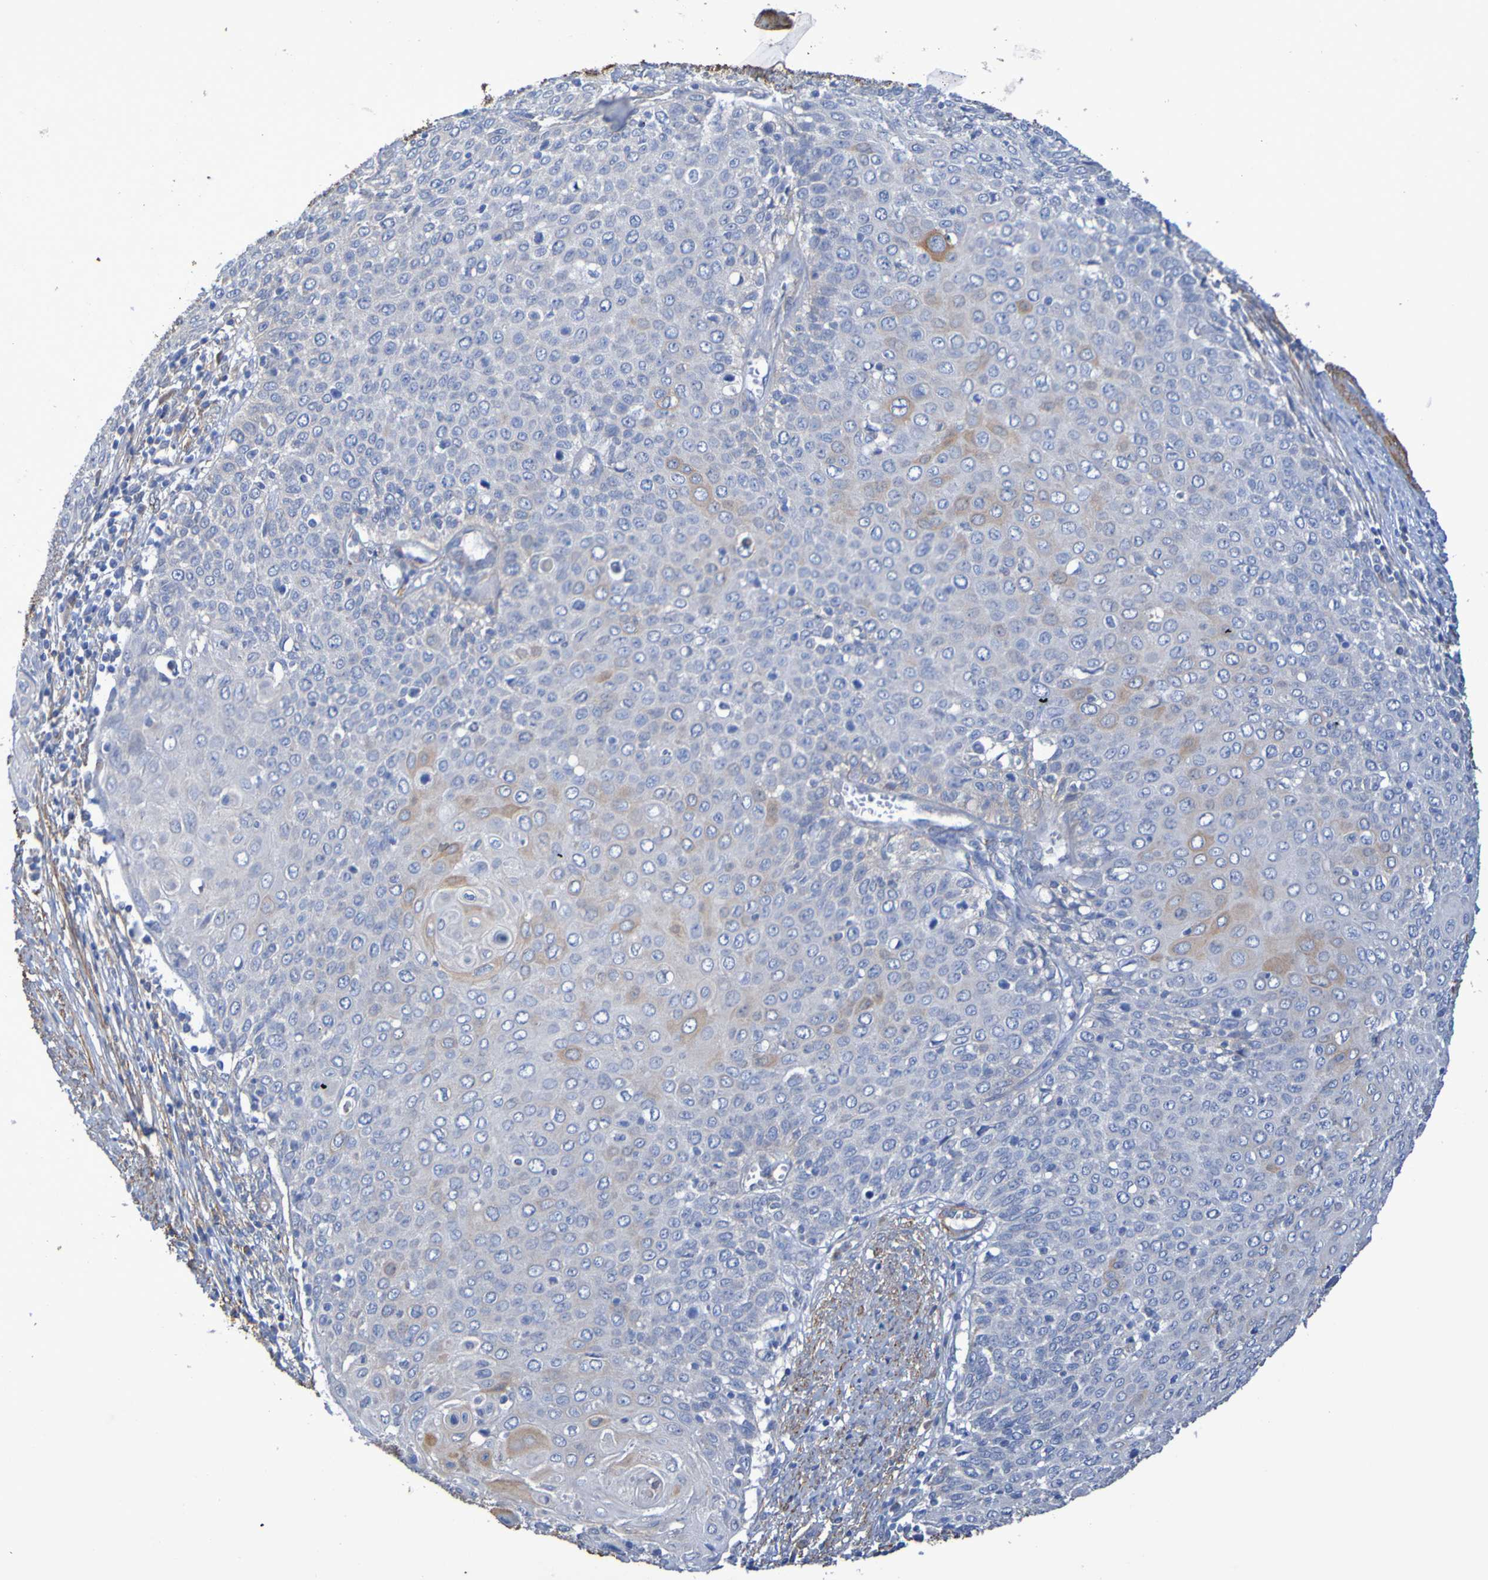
{"staining": {"intensity": "moderate", "quantity": "<25%", "location": "cytoplasmic/membranous"}, "tissue": "cervical cancer", "cell_type": "Tumor cells", "image_type": "cancer", "snomed": [{"axis": "morphology", "description": "Squamous cell carcinoma, NOS"}, {"axis": "topography", "description": "Cervix"}], "caption": "DAB immunohistochemical staining of cervical squamous cell carcinoma exhibits moderate cytoplasmic/membranous protein positivity in about <25% of tumor cells. Nuclei are stained in blue.", "gene": "SRPRB", "patient": {"sex": "female", "age": 39}}